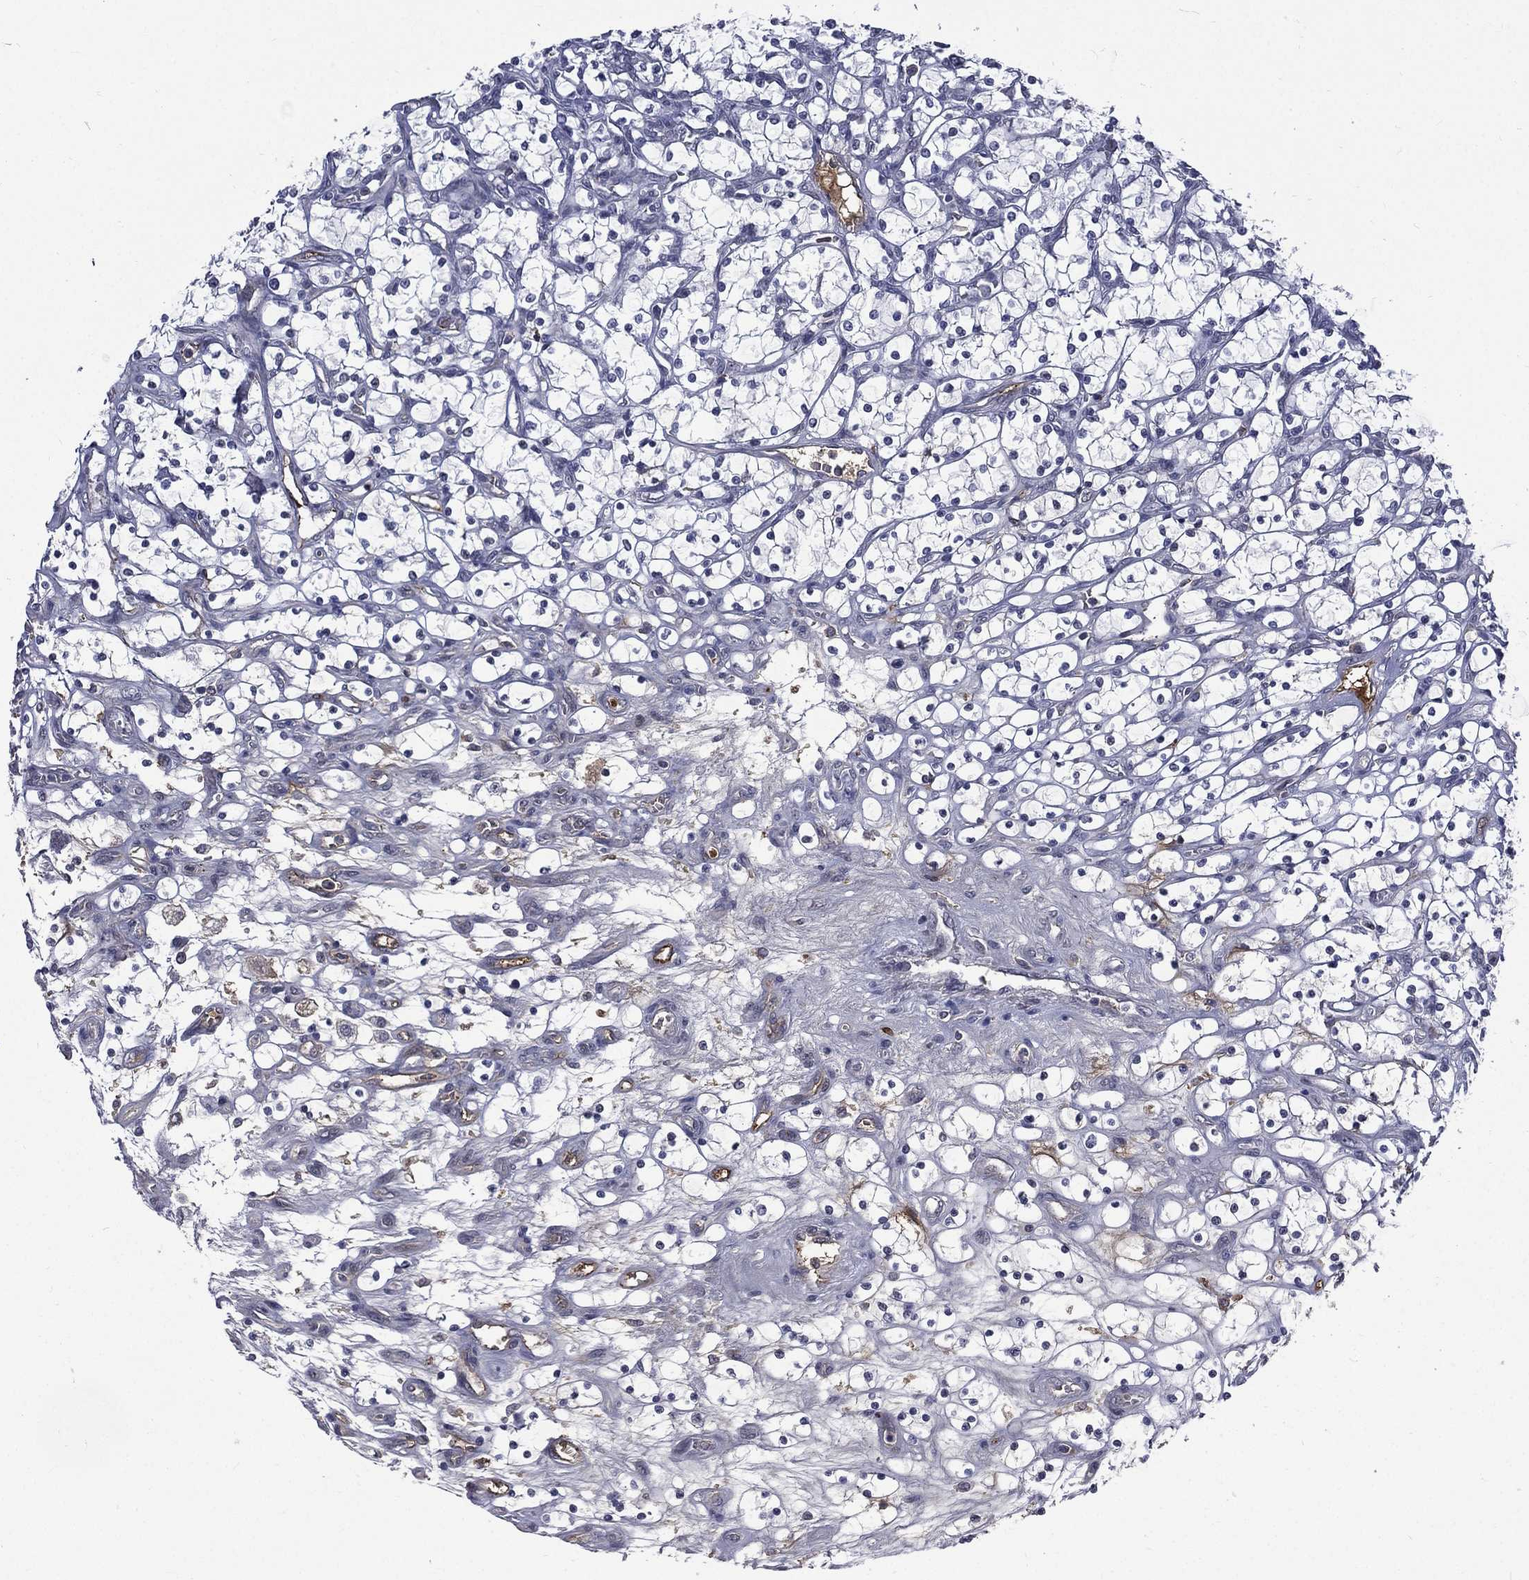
{"staining": {"intensity": "negative", "quantity": "none", "location": "none"}, "tissue": "renal cancer", "cell_type": "Tumor cells", "image_type": "cancer", "snomed": [{"axis": "morphology", "description": "Adenocarcinoma, NOS"}, {"axis": "topography", "description": "Kidney"}], "caption": "An immunohistochemistry image of renal cancer is shown. There is no staining in tumor cells of renal cancer.", "gene": "FGG", "patient": {"sex": "female", "age": 69}}